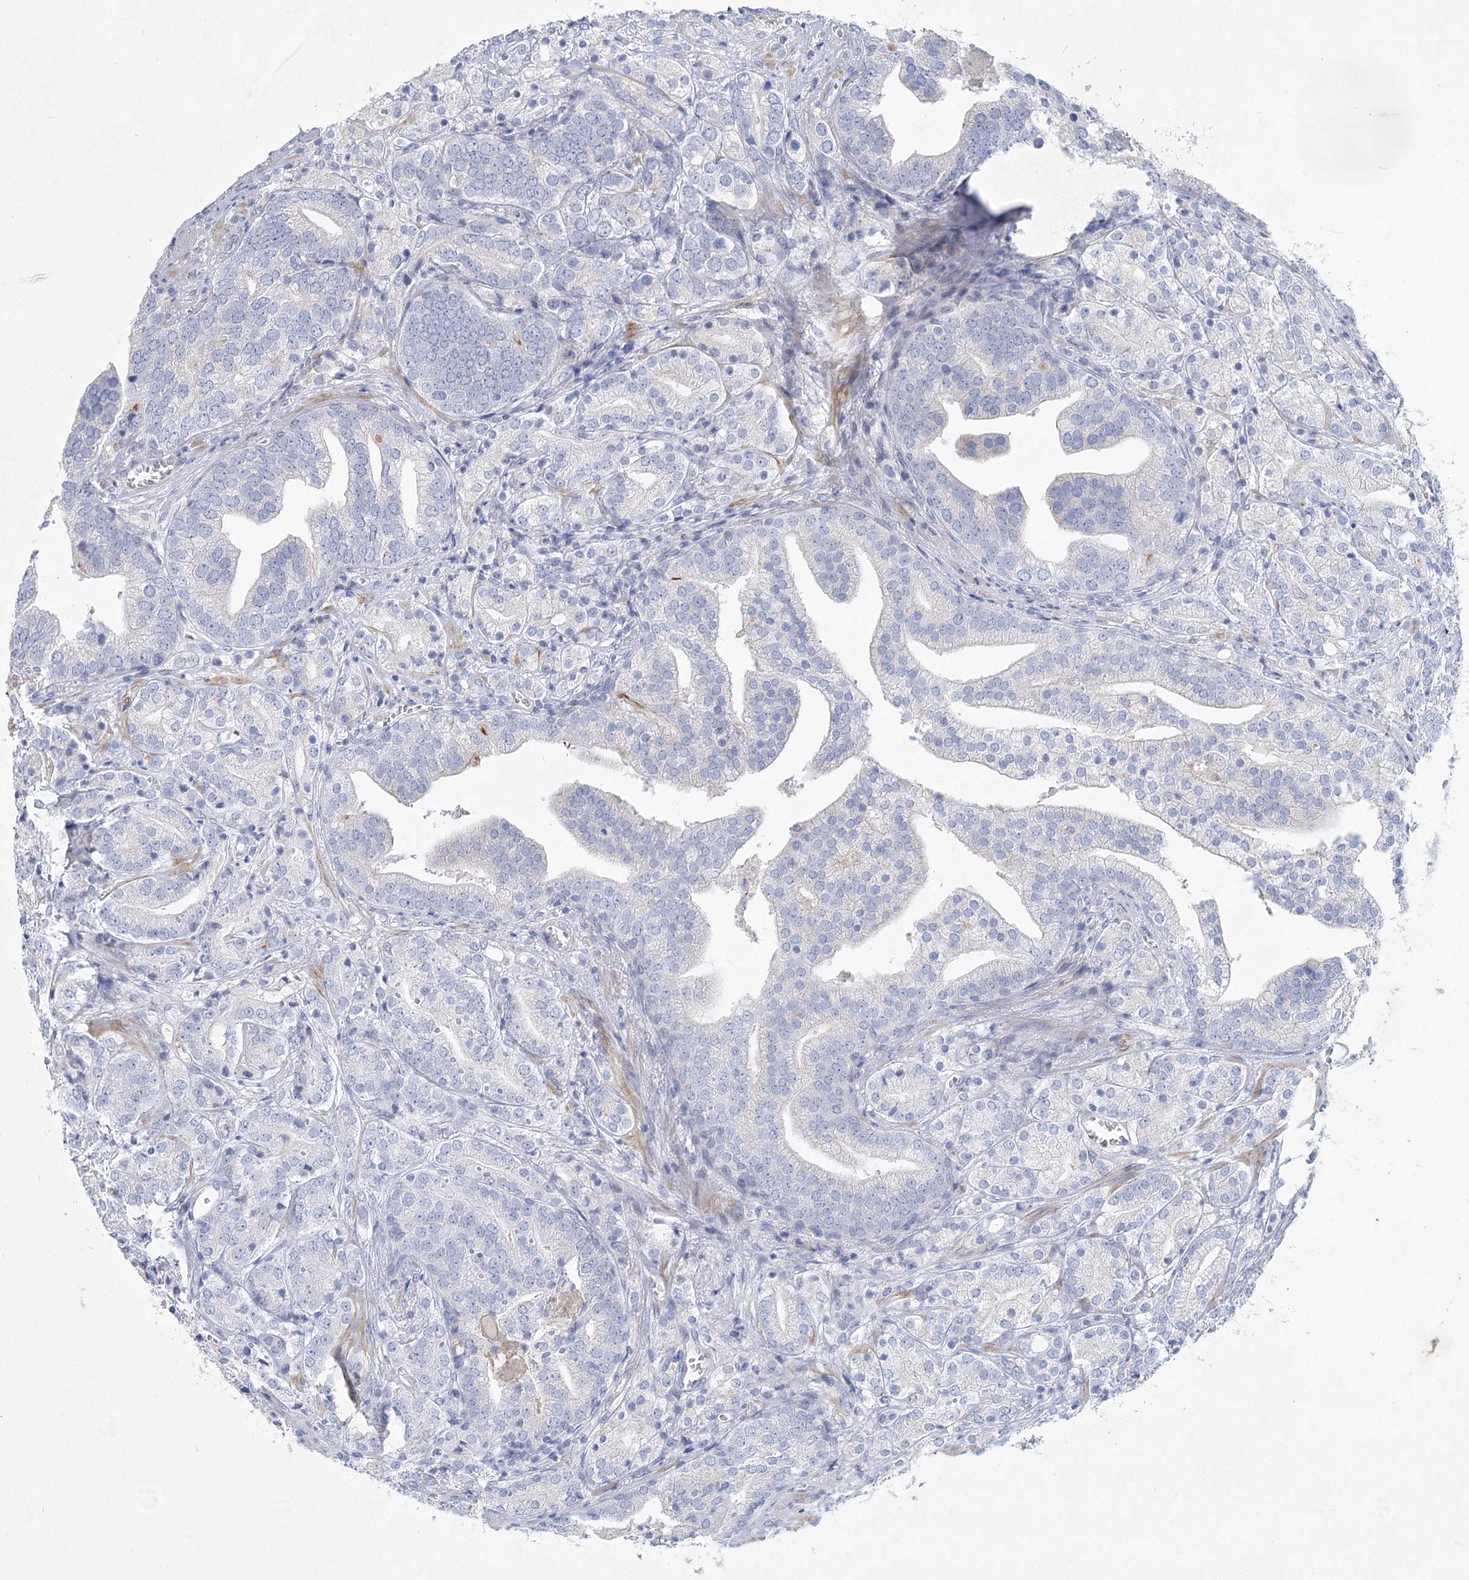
{"staining": {"intensity": "negative", "quantity": "none", "location": "none"}, "tissue": "prostate cancer", "cell_type": "Tumor cells", "image_type": "cancer", "snomed": [{"axis": "morphology", "description": "Adenocarcinoma, High grade"}, {"axis": "topography", "description": "Prostate"}], "caption": "Tumor cells are negative for protein expression in human prostate cancer (high-grade adenocarcinoma).", "gene": "WDR74", "patient": {"sex": "male", "age": 57}}